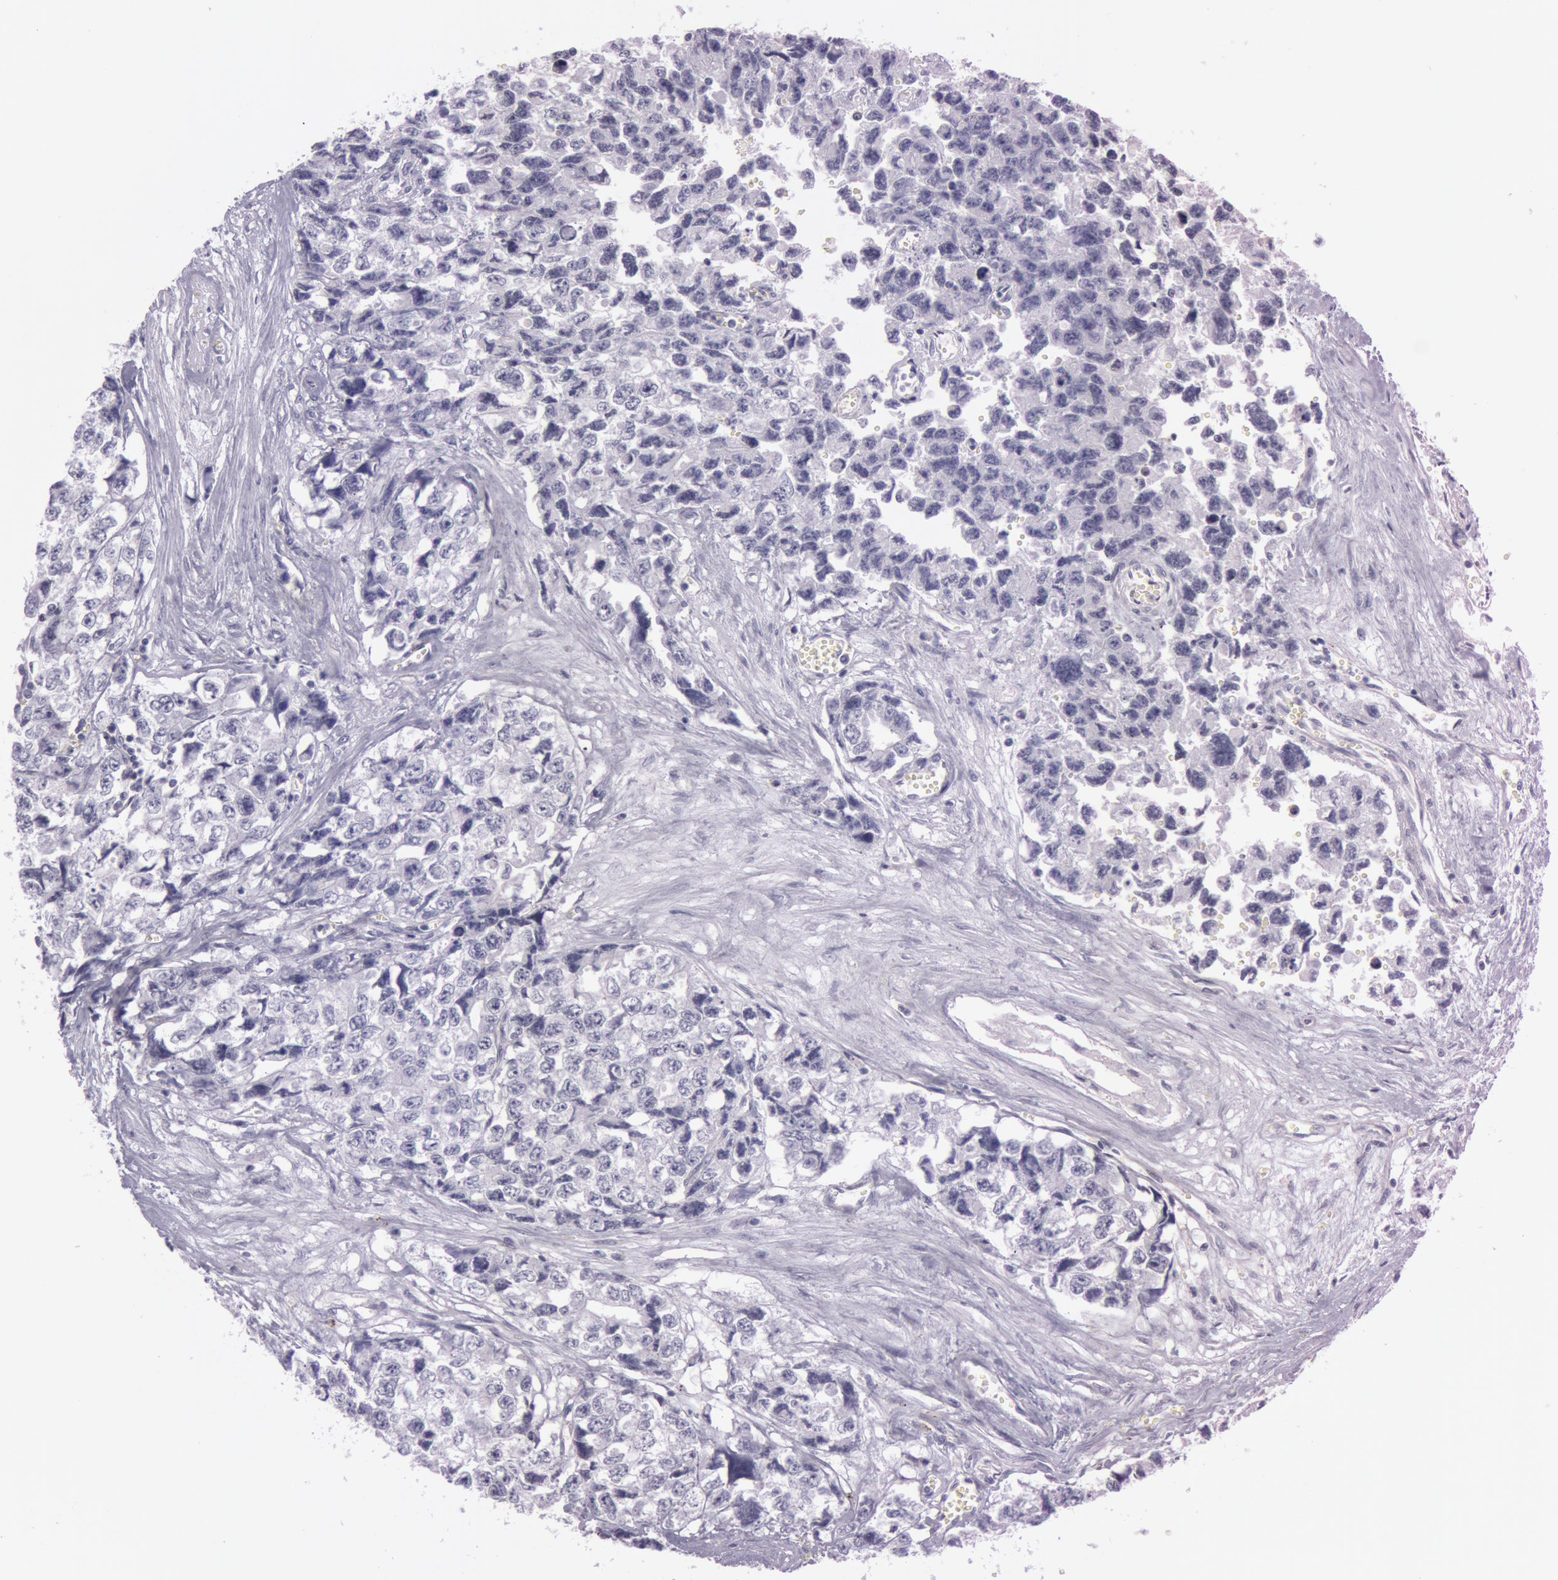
{"staining": {"intensity": "negative", "quantity": "none", "location": "none"}, "tissue": "testis cancer", "cell_type": "Tumor cells", "image_type": "cancer", "snomed": [{"axis": "morphology", "description": "Carcinoma, Embryonal, NOS"}, {"axis": "topography", "description": "Testis"}], "caption": "Protein analysis of embryonal carcinoma (testis) demonstrates no significant expression in tumor cells.", "gene": "FOLH1", "patient": {"sex": "male", "age": 31}}